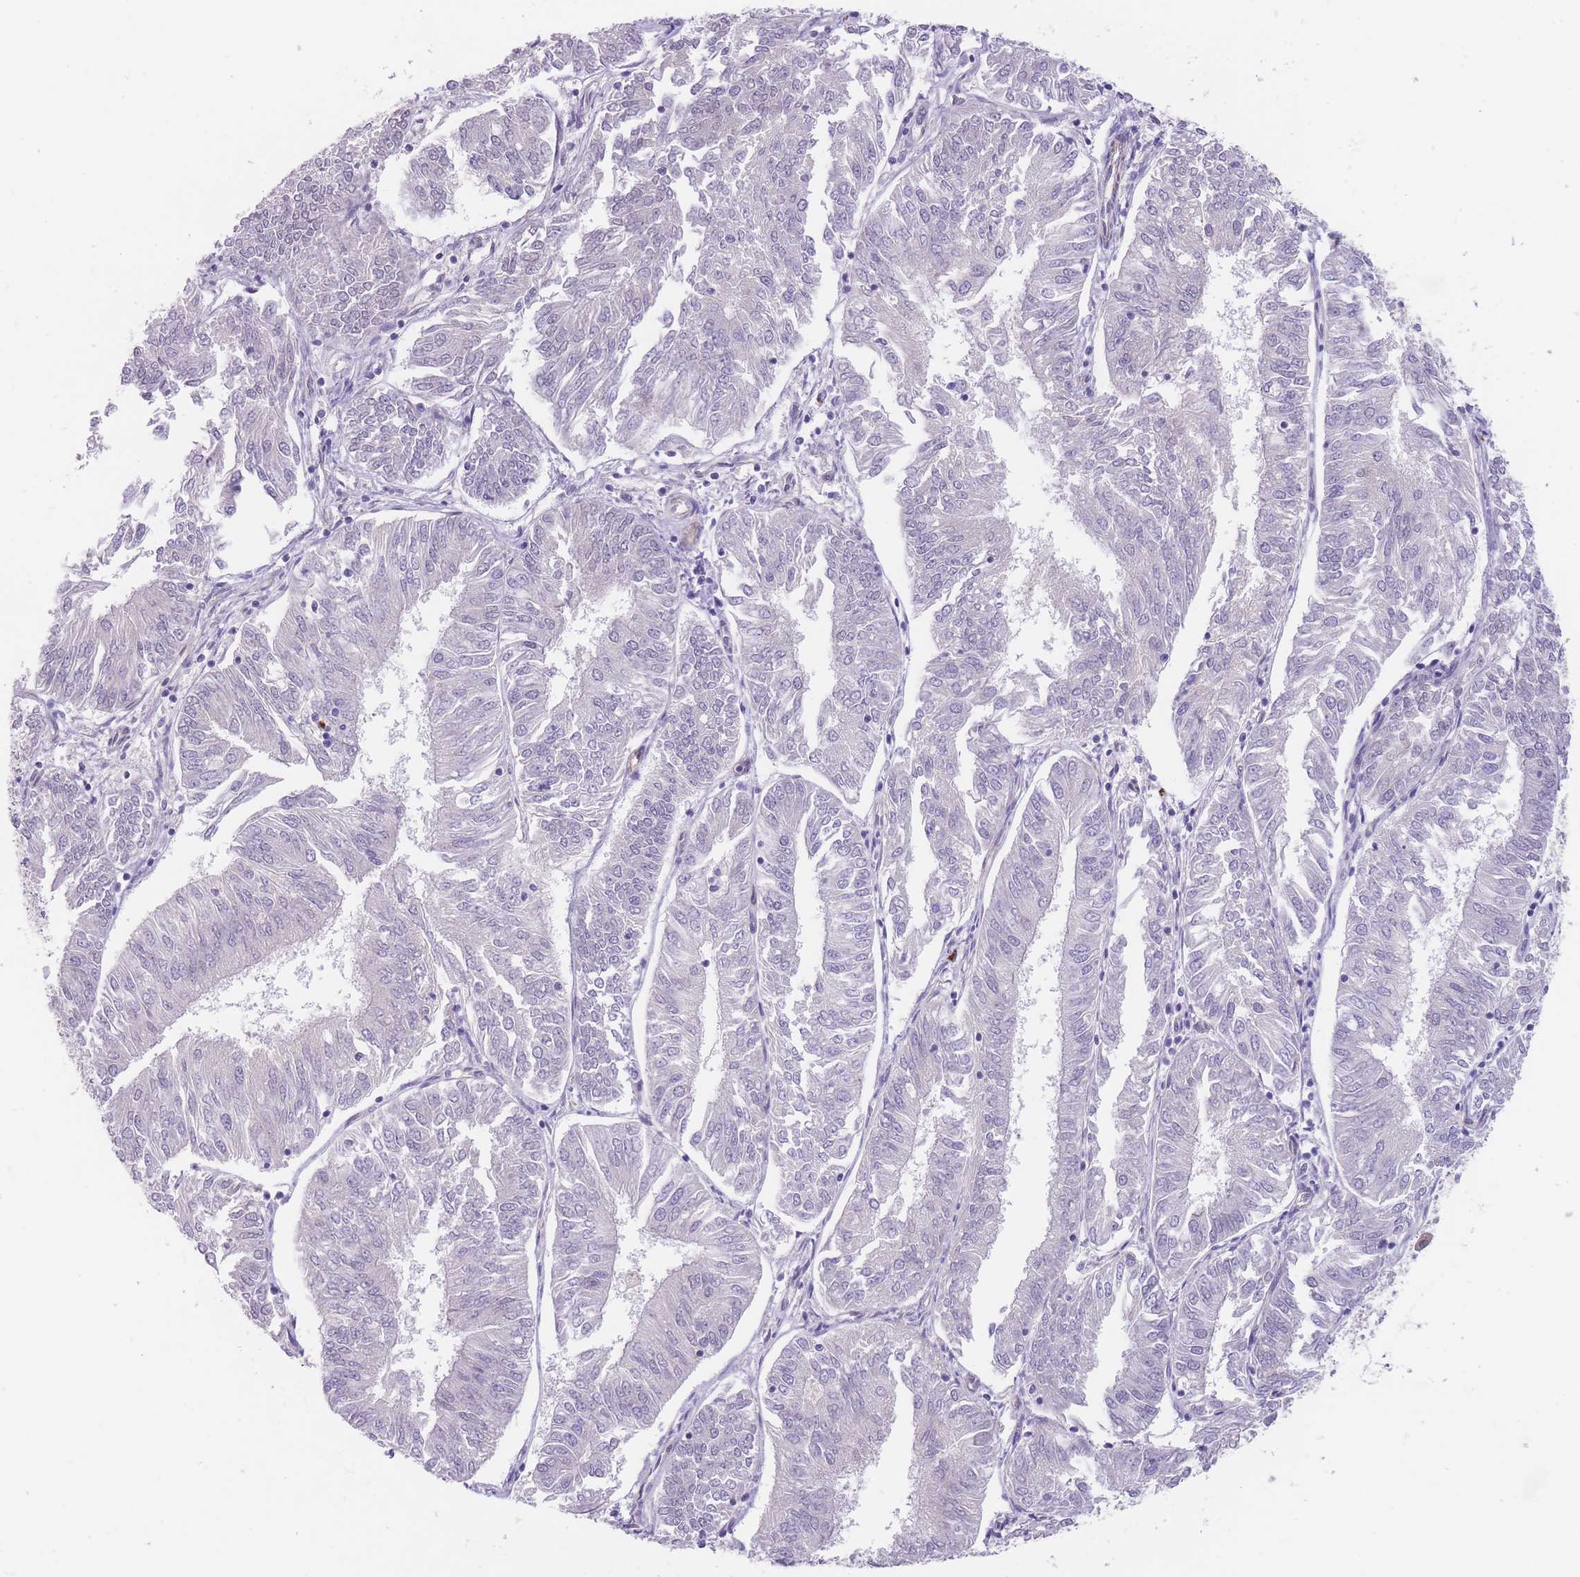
{"staining": {"intensity": "negative", "quantity": "none", "location": "none"}, "tissue": "endometrial cancer", "cell_type": "Tumor cells", "image_type": "cancer", "snomed": [{"axis": "morphology", "description": "Adenocarcinoma, NOS"}, {"axis": "topography", "description": "Endometrium"}], "caption": "Immunohistochemistry image of neoplastic tissue: human endometrial cancer (adenocarcinoma) stained with DAB (3,3'-diaminobenzidine) reveals no significant protein positivity in tumor cells.", "gene": "QTRT1", "patient": {"sex": "female", "age": 58}}